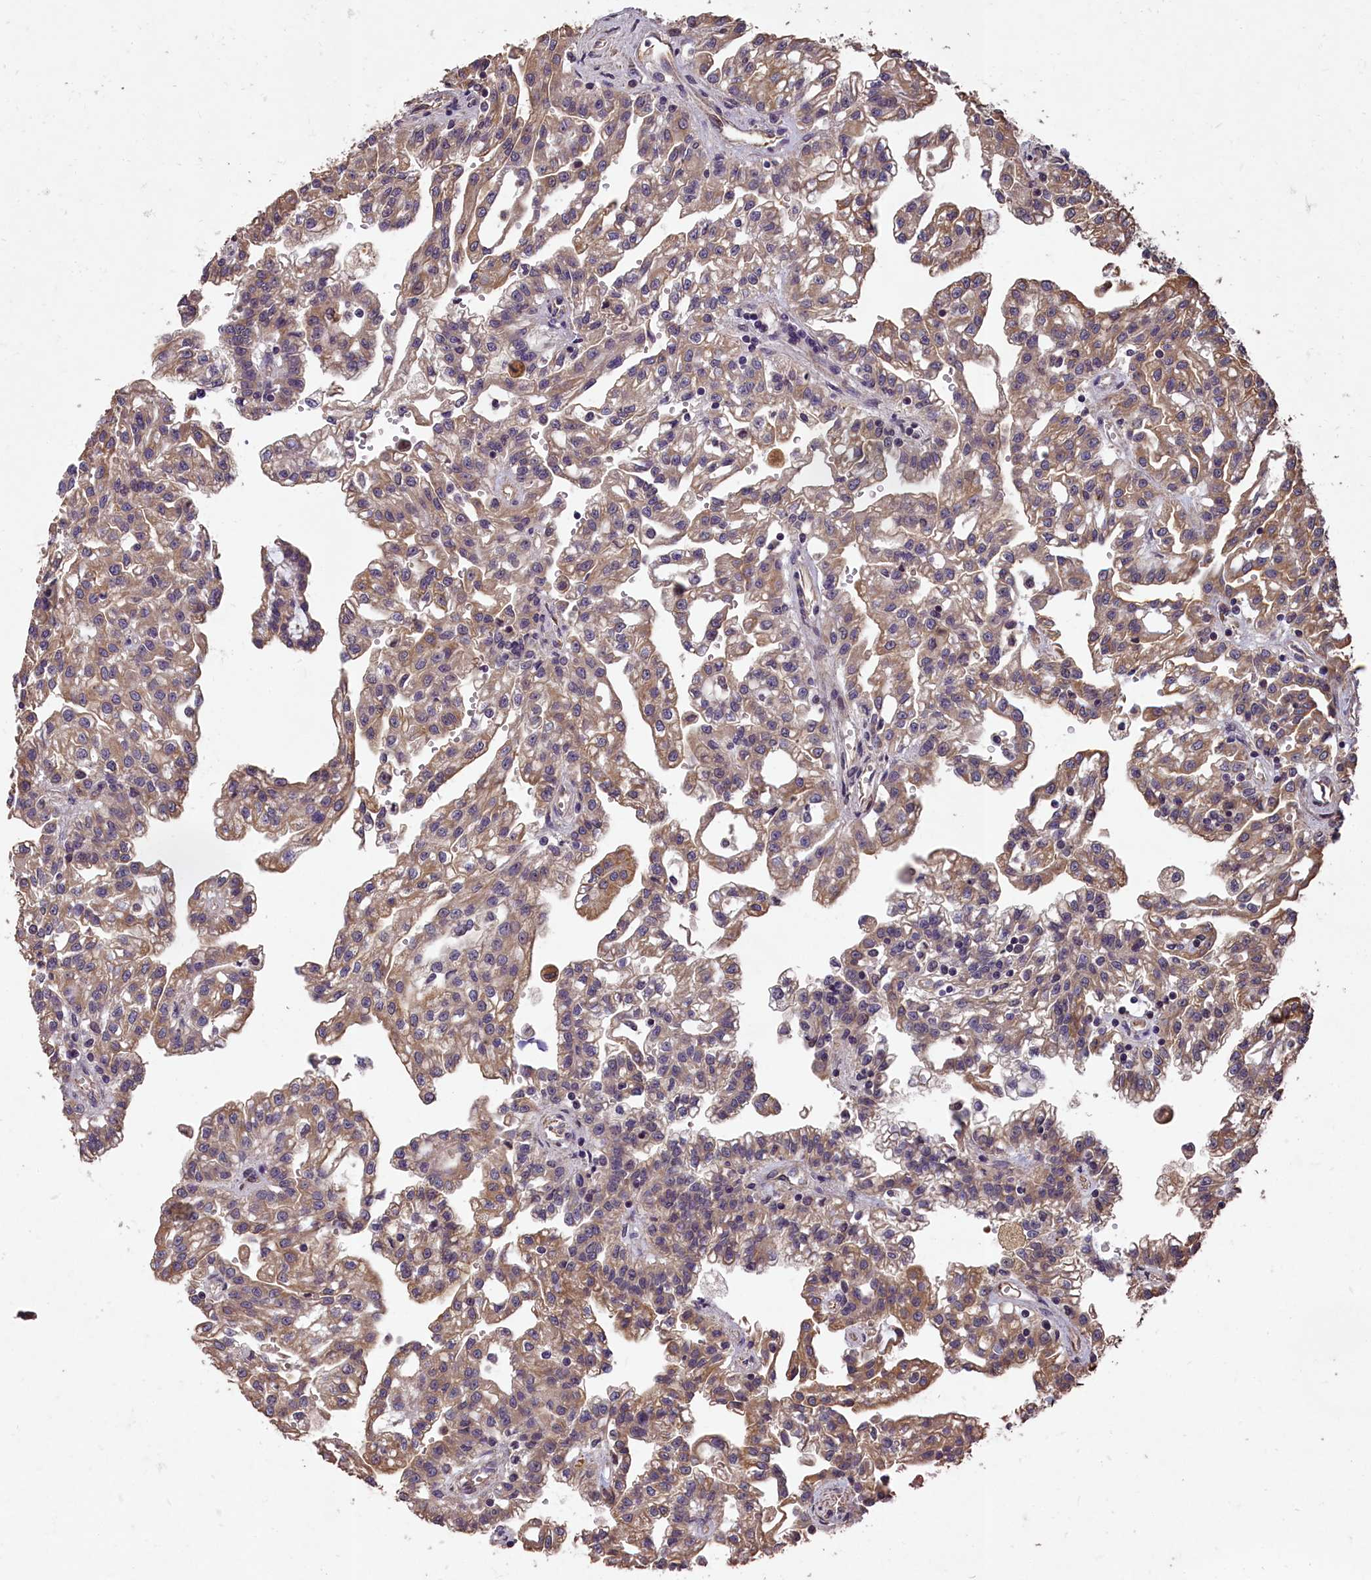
{"staining": {"intensity": "moderate", "quantity": "25%-75%", "location": "cytoplasmic/membranous"}, "tissue": "renal cancer", "cell_type": "Tumor cells", "image_type": "cancer", "snomed": [{"axis": "morphology", "description": "Adenocarcinoma, NOS"}, {"axis": "topography", "description": "Kidney"}], "caption": "There is medium levels of moderate cytoplasmic/membranous positivity in tumor cells of renal adenocarcinoma, as demonstrated by immunohistochemical staining (brown color).", "gene": "CHD9", "patient": {"sex": "male", "age": 63}}